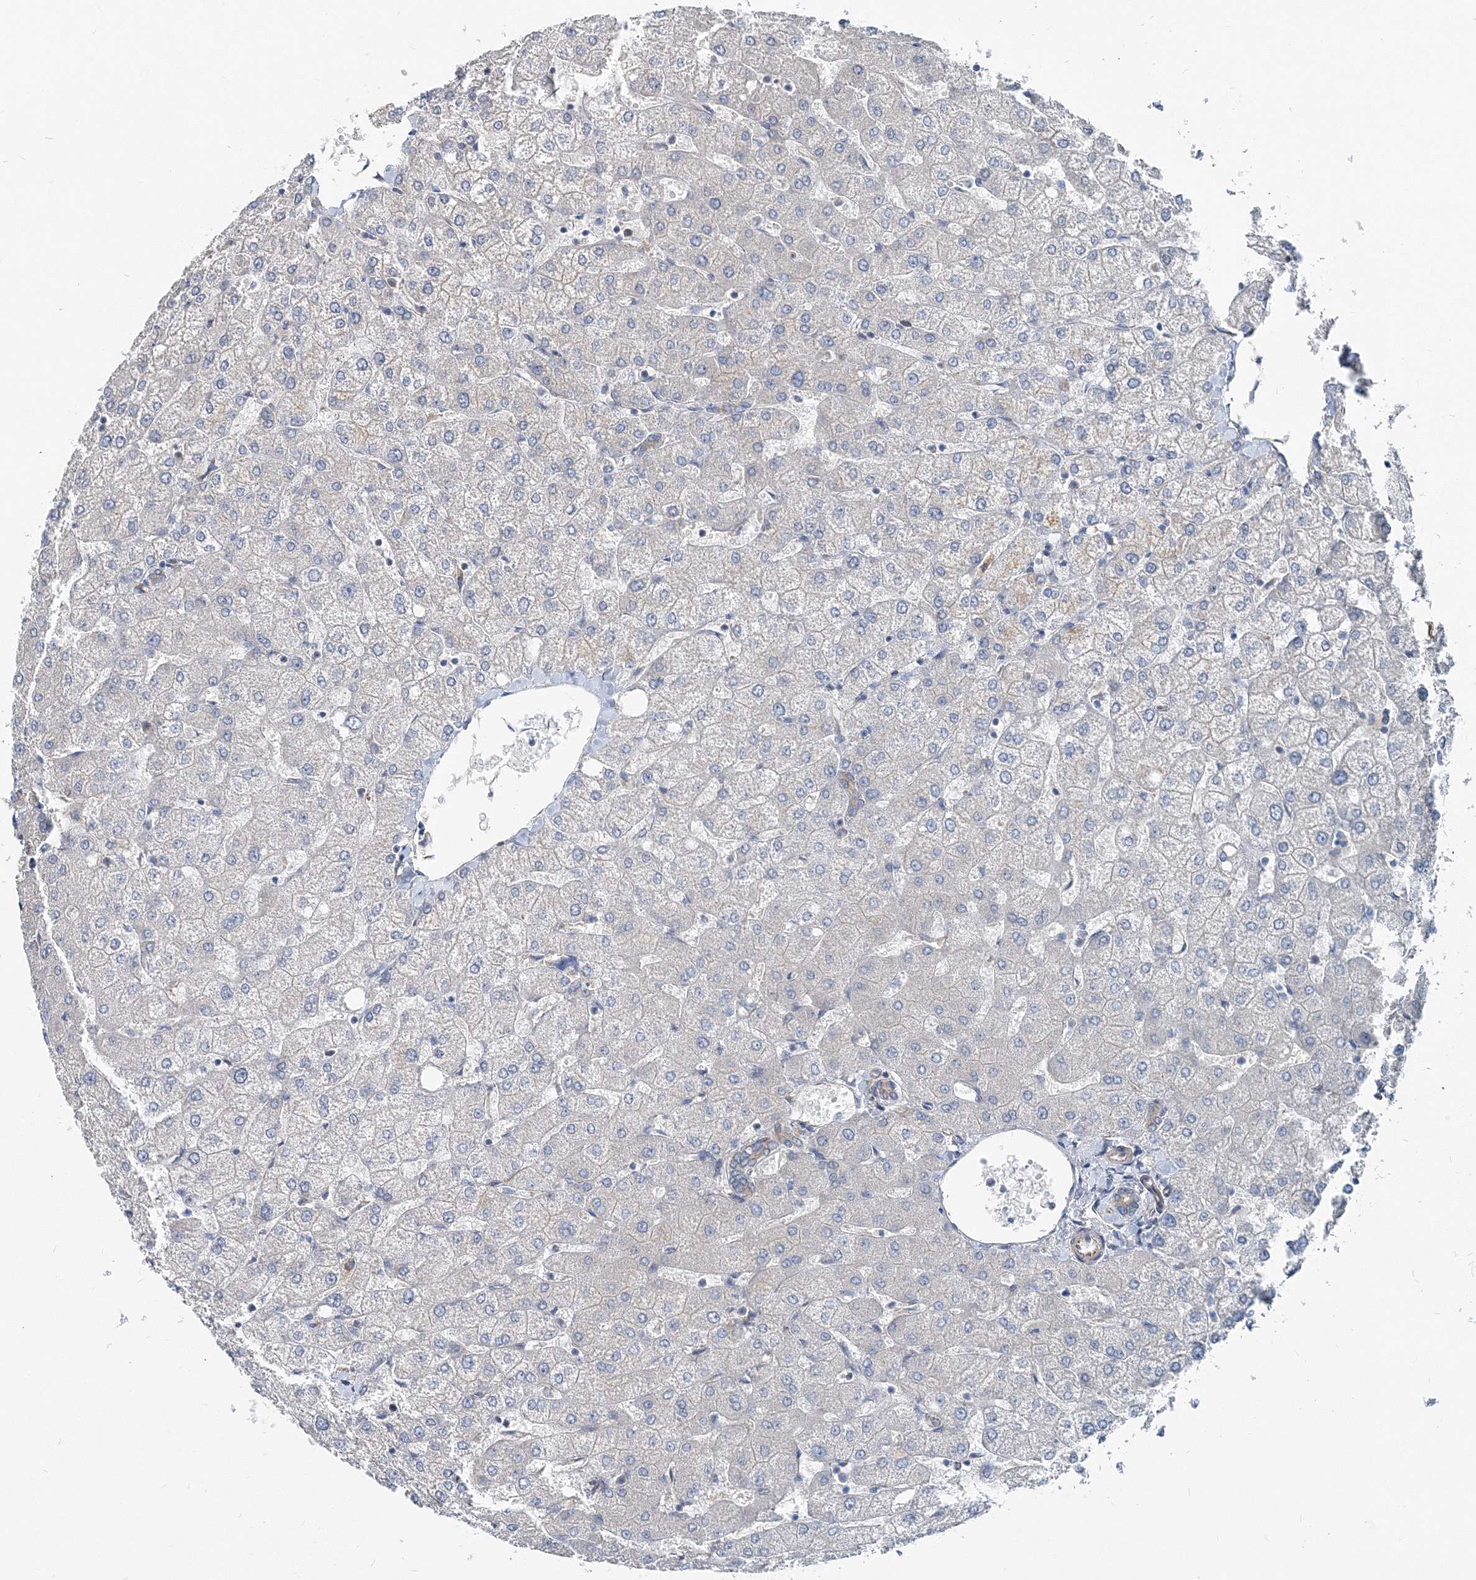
{"staining": {"intensity": "negative", "quantity": "none", "location": "none"}, "tissue": "liver", "cell_type": "Cholangiocytes", "image_type": "normal", "snomed": [{"axis": "morphology", "description": "Normal tissue, NOS"}, {"axis": "topography", "description": "Liver"}], "caption": "Micrograph shows no protein expression in cholangiocytes of unremarkable liver. Nuclei are stained in blue.", "gene": "MPHOSPH9", "patient": {"sex": "female", "age": 54}}